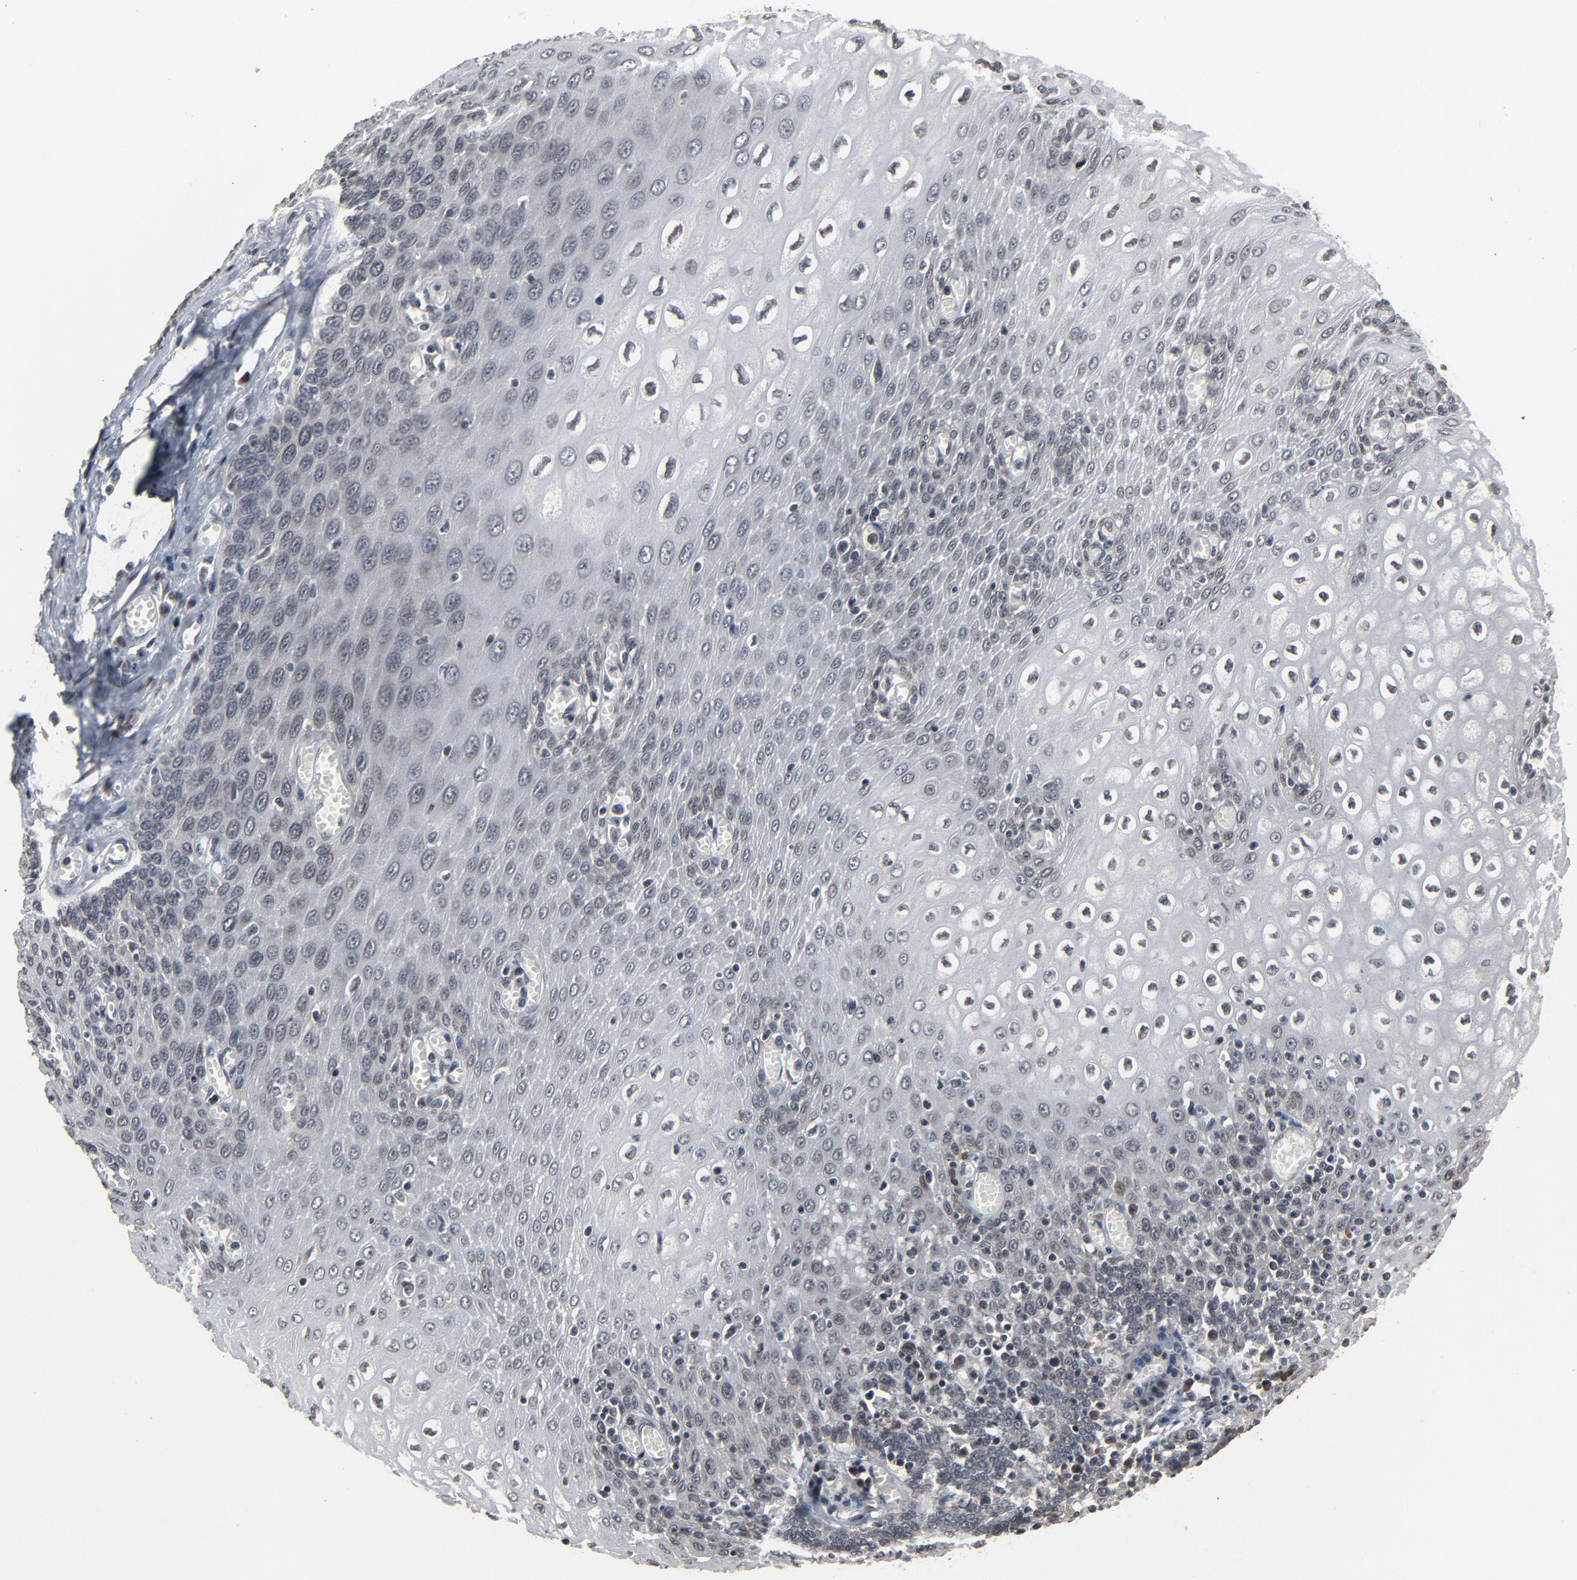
{"staining": {"intensity": "weak", "quantity": "<25%", "location": "nuclear"}, "tissue": "esophagus", "cell_type": "Squamous epithelial cells", "image_type": "normal", "snomed": [{"axis": "morphology", "description": "Normal tissue, NOS"}, {"axis": "topography", "description": "Esophagus"}], "caption": "Immunohistochemistry (IHC) photomicrograph of unremarkable esophagus: esophagus stained with DAB exhibits no significant protein positivity in squamous epithelial cells.", "gene": "POM121", "patient": {"sex": "male", "age": 65}}